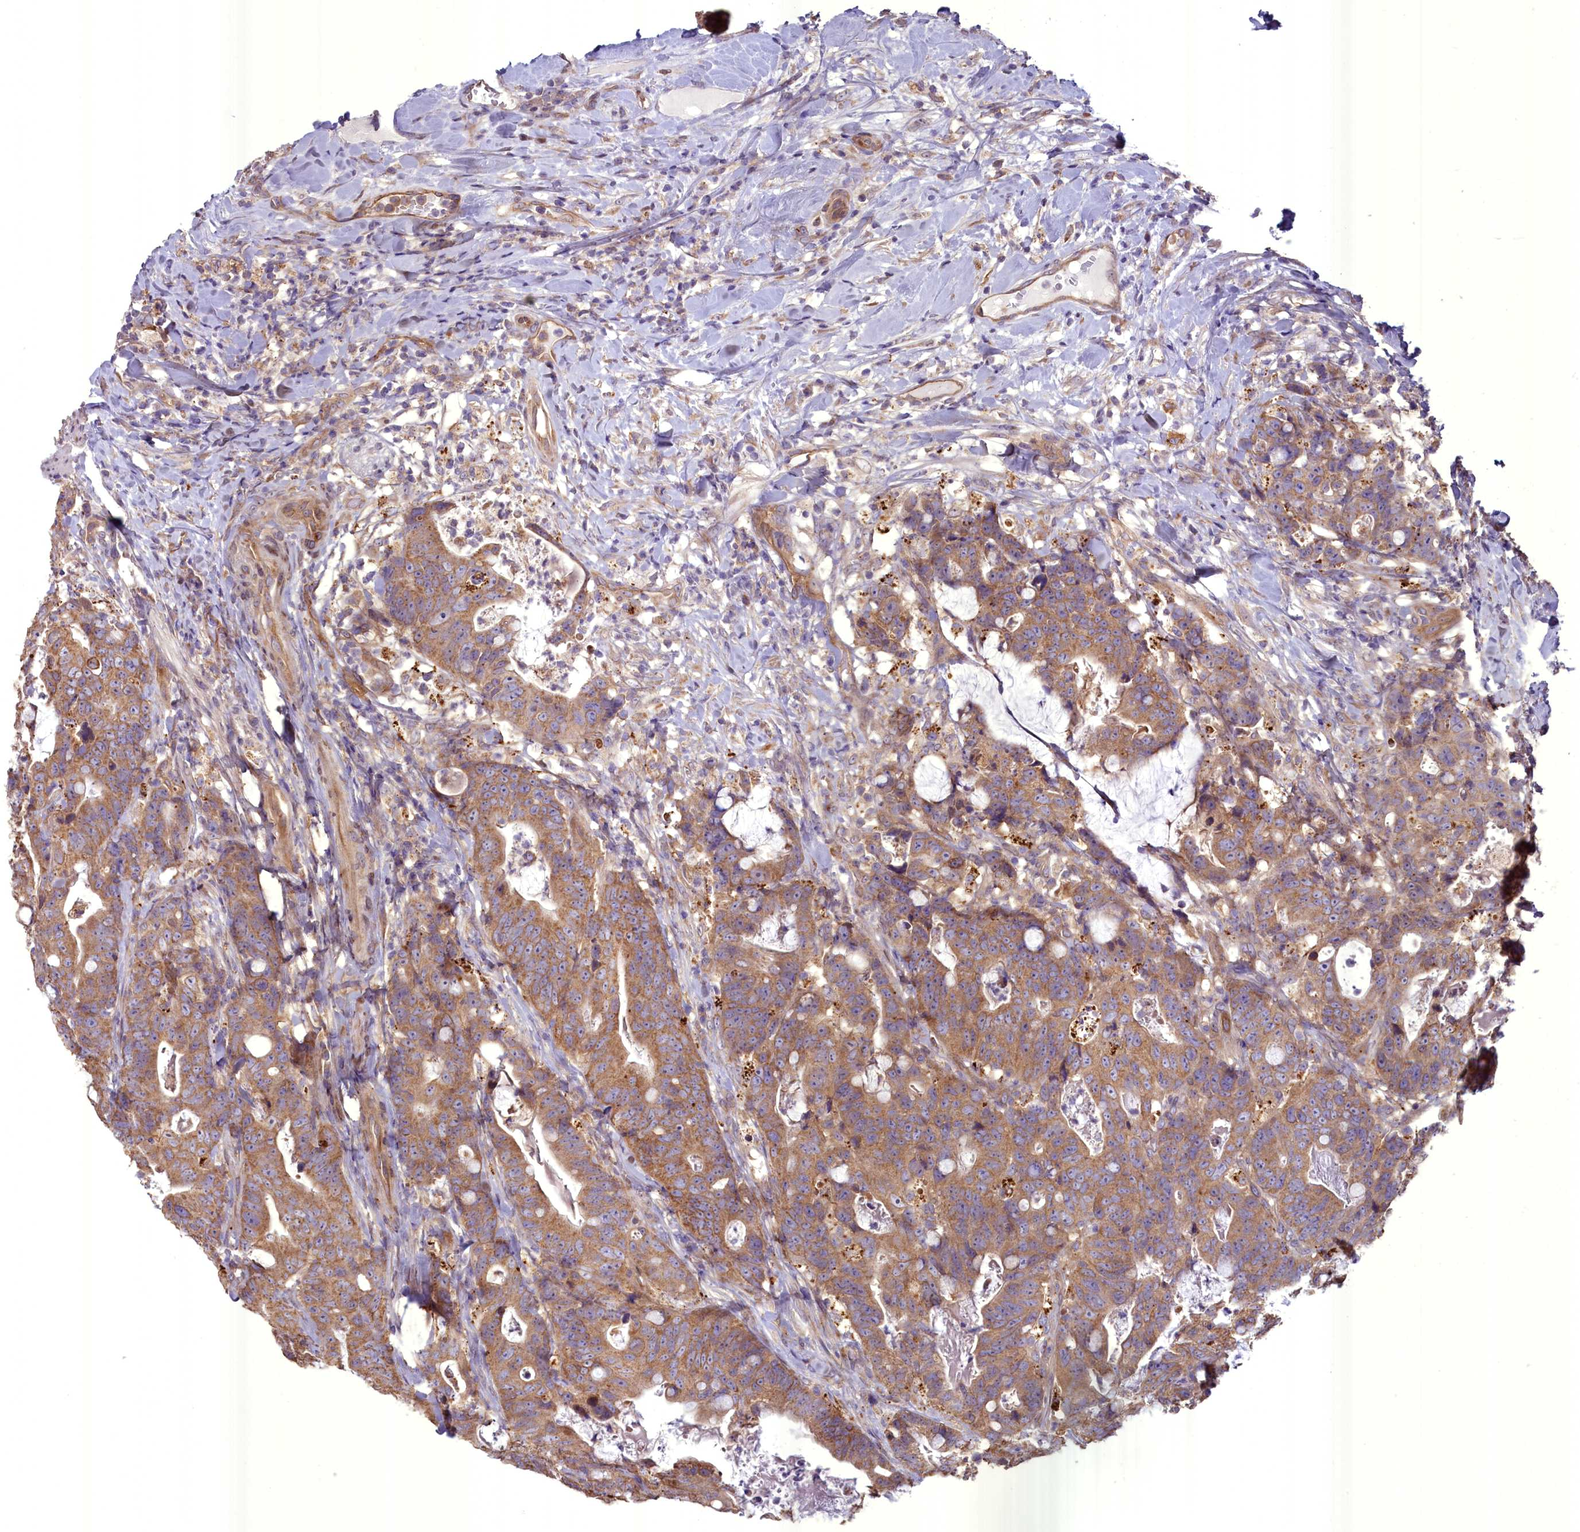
{"staining": {"intensity": "moderate", "quantity": ">75%", "location": "cytoplasmic/membranous"}, "tissue": "colorectal cancer", "cell_type": "Tumor cells", "image_type": "cancer", "snomed": [{"axis": "morphology", "description": "Adenocarcinoma, NOS"}, {"axis": "topography", "description": "Colon"}], "caption": "High-power microscopy captured an IHC histopathology image of adenocarcinoma (colorectal), revealing moderate cytoplasmic/membranous expression in about >75% of tumor cells.", "gene": "ACAD8", "patient": {"sex": "female", "age": 82}}